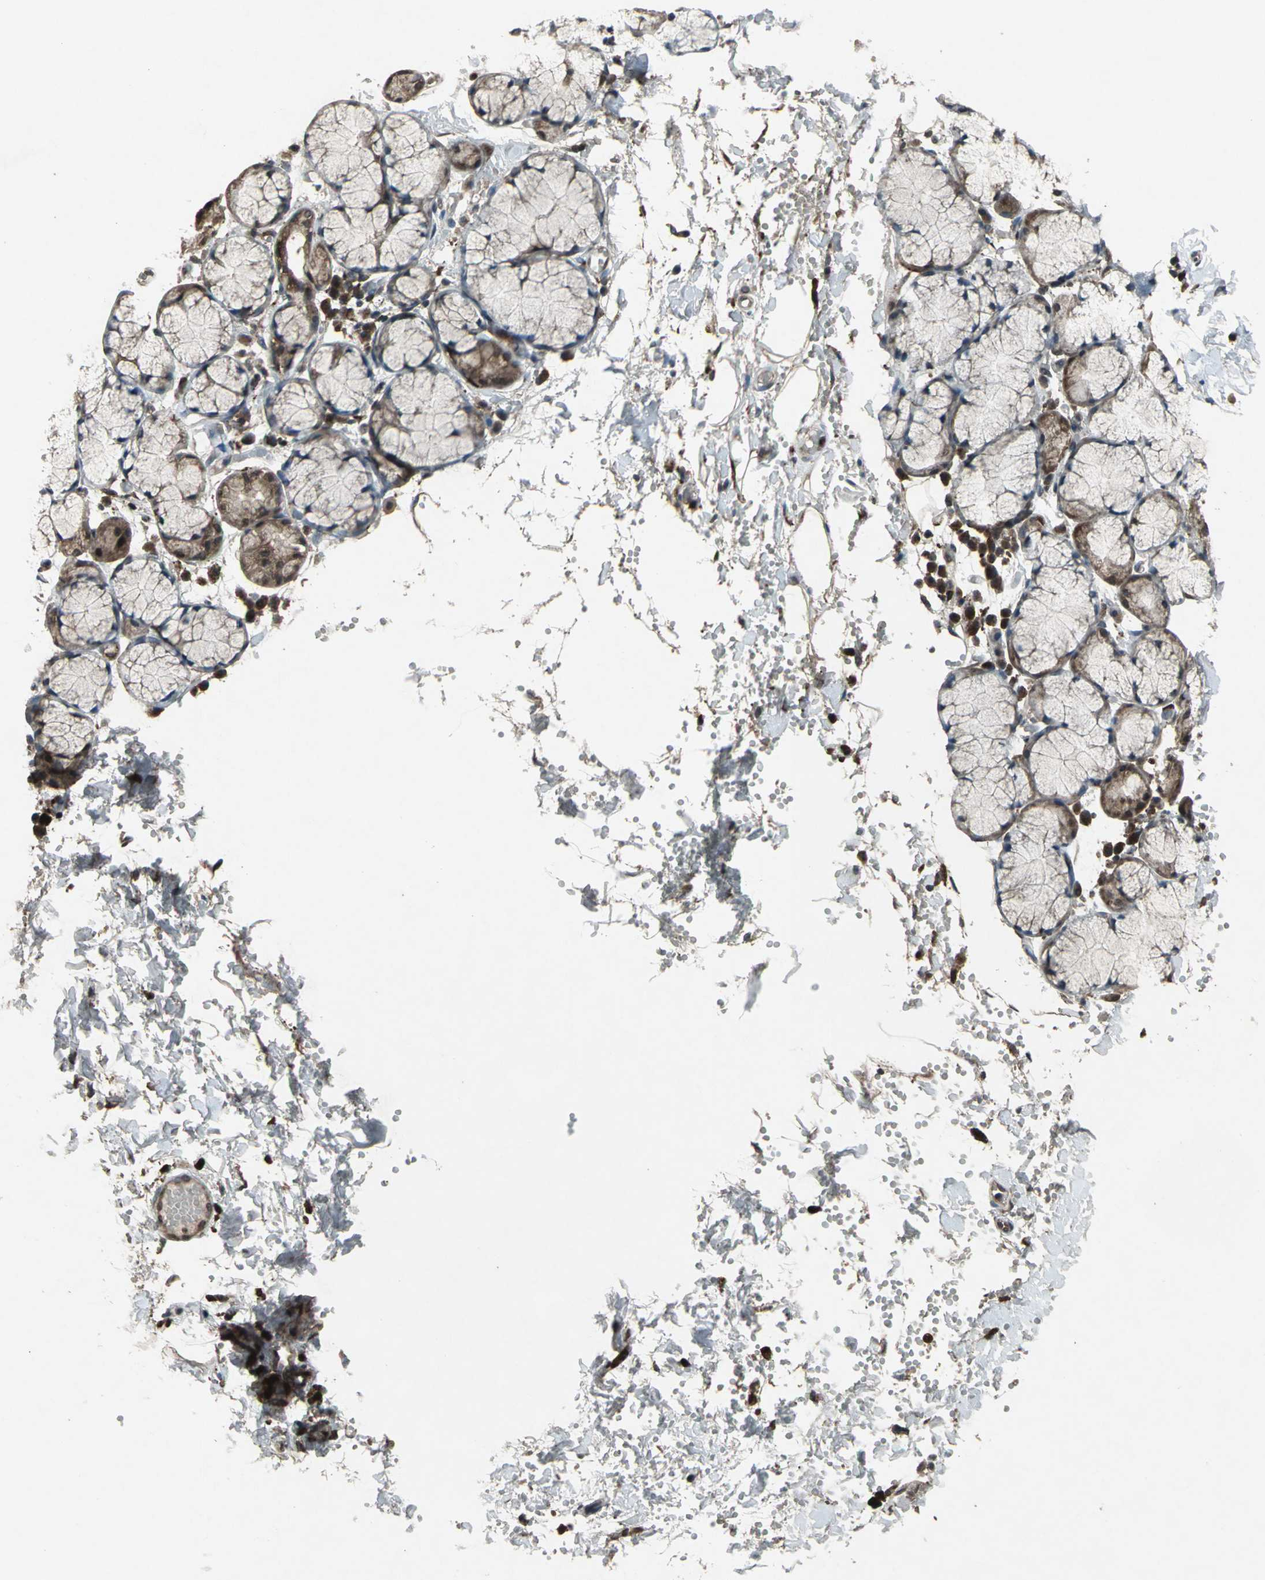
{"staining": {"intensity": "moderate", "quantity": "25%-75%", "location": "cytoplasmic/membranous"}, "tissue": "salivary gland", "cell_type": "Glandular cells", "image_type": "normal", "snomed": [{"axis": "morphology", "description": "Normal tissue, NOS"}, {"axis": "topography", "description": "Skeletal muscle"}, {"axis": "topography", "description": "Oral tissue"}, {"axis": "topography", "description": "Salivary gland"}, {"axis": "topography", "description": "Peripheral nerve tissue"}], "caption": "Protein staining shows moderate cytoplasmic/membranous expression in about 25%-75% of glandular cells in unremarkable salivary gland. (DAB IHC, brown staining for protein, blue staining for nuclei).", "gene": "PYCARD", "patient": {"sex": "male", "age": 54}}